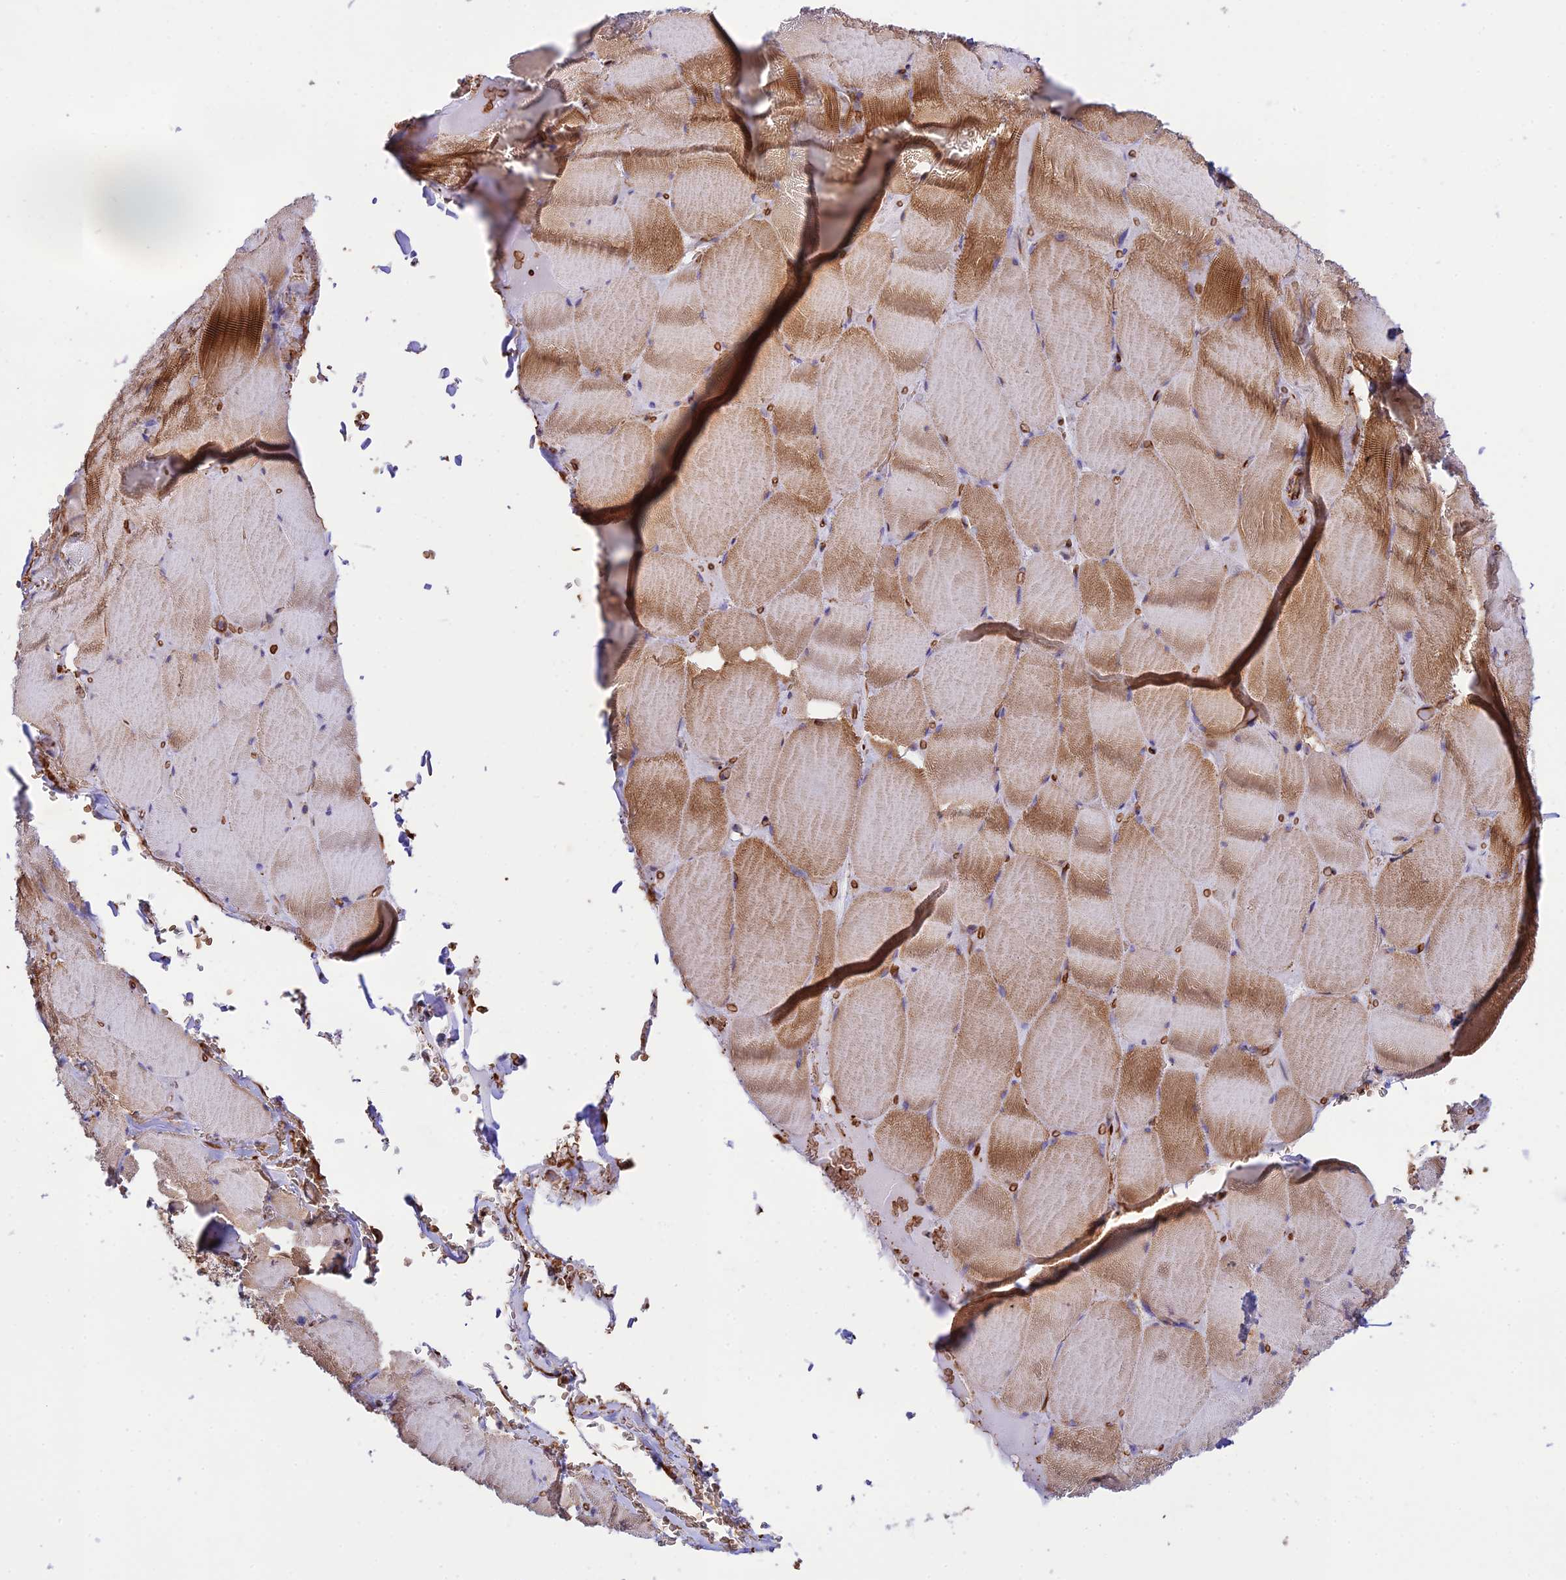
{"staining": {"intensity": "strong", "quantity": "25%-75%", "location": "cytoplasmic/membranous"}, "tissue": "skeletal muscle", "cell_type": "Myocytes", "image_type": "normal", "snomed": [{"axis": "morphology", "description": "Normal tissue, NOS"}, {"axis": "topography", "description": "Skeletal muscle"}, {"axis": "topography", "description": "Head-Neck"}], "caption": "Protein expression analysis of unremarkable skeletal muscle shows strong cytoplasmic/membranous expression in about 25%-75% of myocytes. The staining was performed using DAB, with brown indicating positive protein expression. Nuclei are stained blue with hematoxylin.", "gene": "YPEL5", "patient": {"sex": "male", "age": 66}}